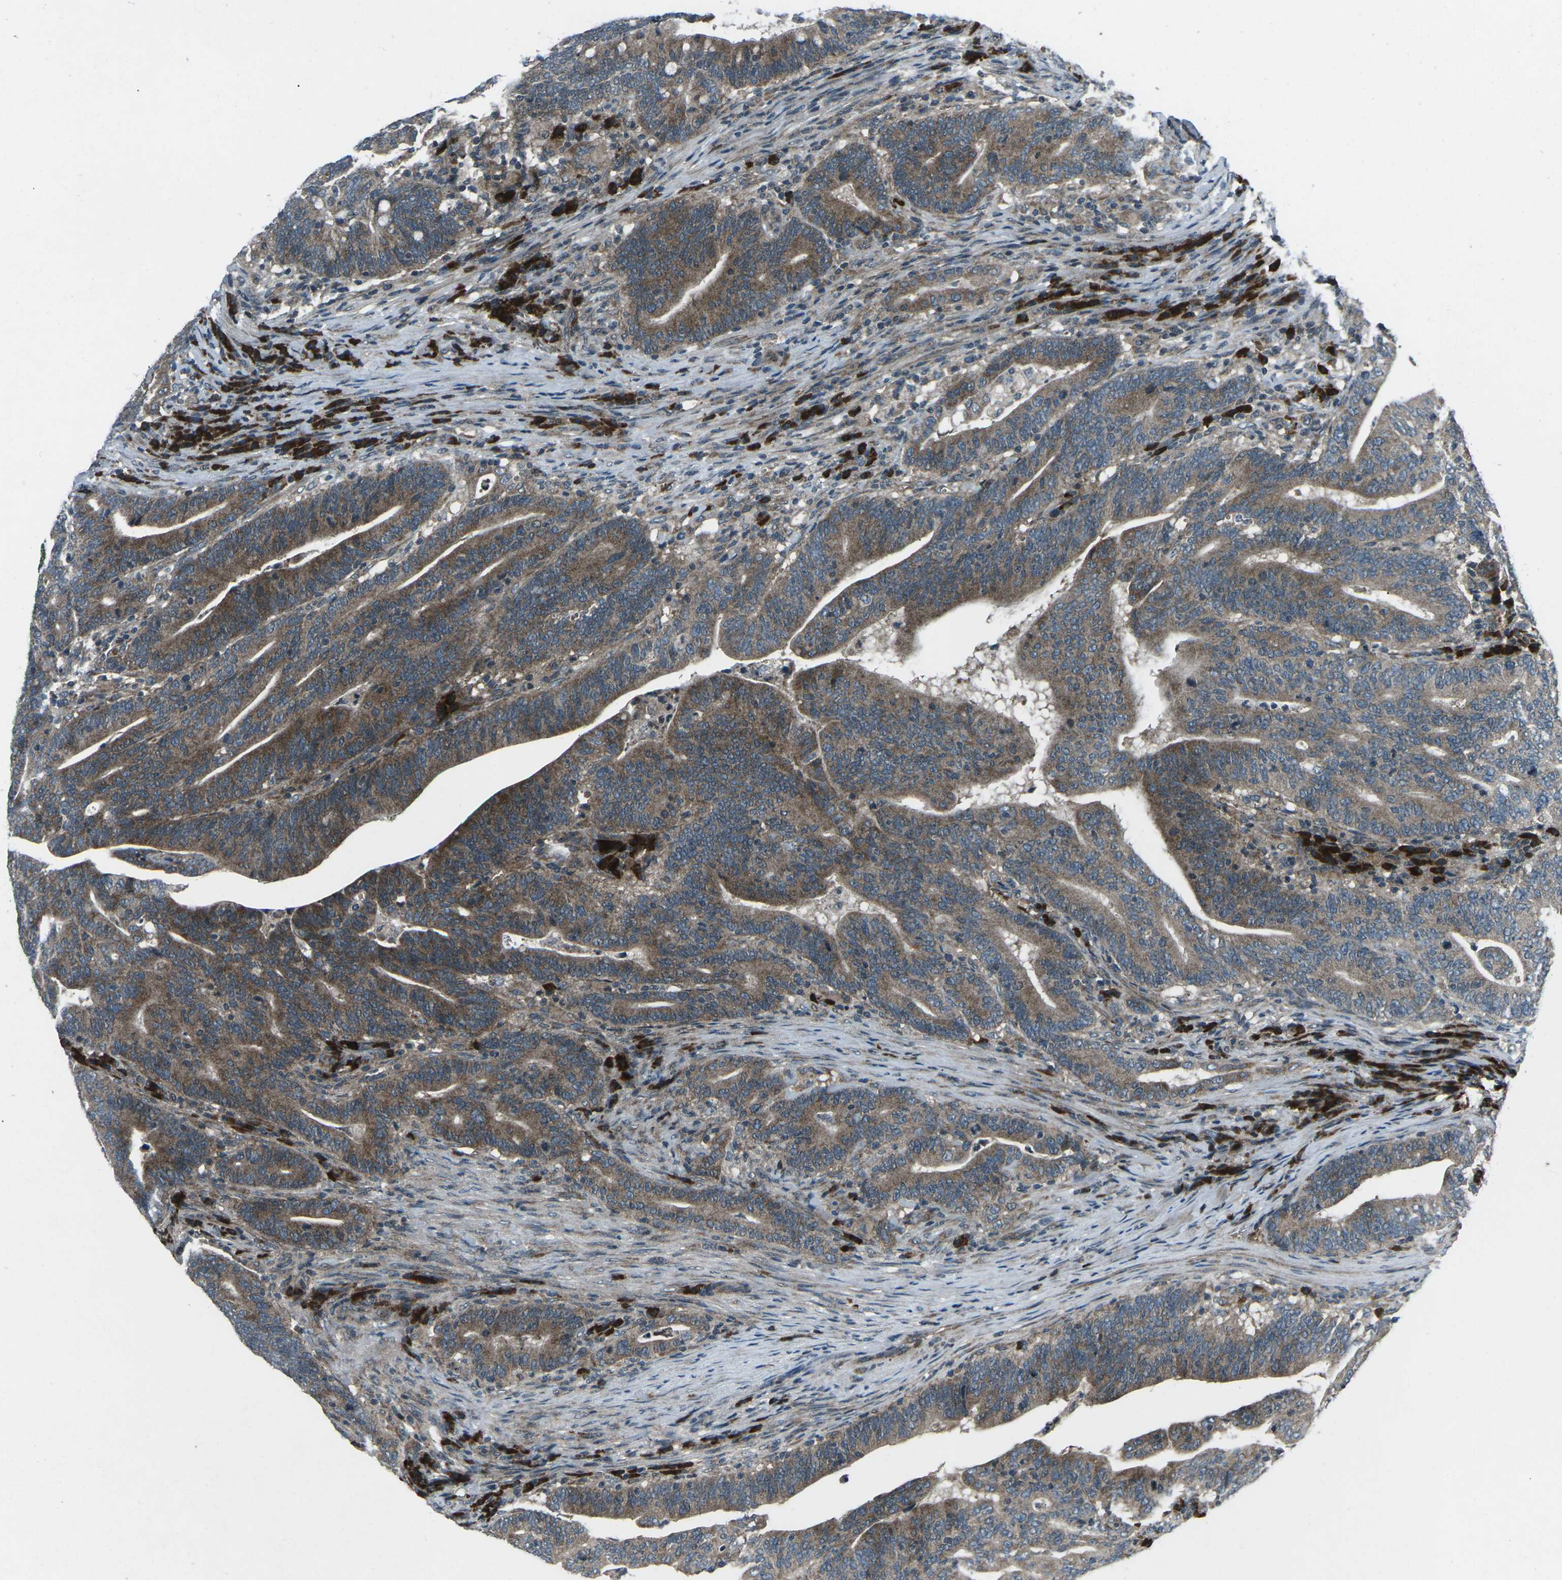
{"staining": {"intensity": "moderate", "quantity": ">75%", "location": "cytoplasmic/membranous"}, "tissue": "colorectal cancer", "cell_type": "Tumor cells", "image_type": "cancer", "snomed": [{"axis": "morphology", "description": "Normal tissue, NOS"}, {"axis": "morphology", "description": "Adenocarcinoma, NOS"}, {"axis": "topography", "description": "Colon"}], "caption": "Human colorectal cancer stained for a protein (brown) reveals moderate cytoplasmic/membranous positive staining in about >75% of tumor cells.", "gene": "CDK16", "patient": {"sex": "female", "age": 66}}